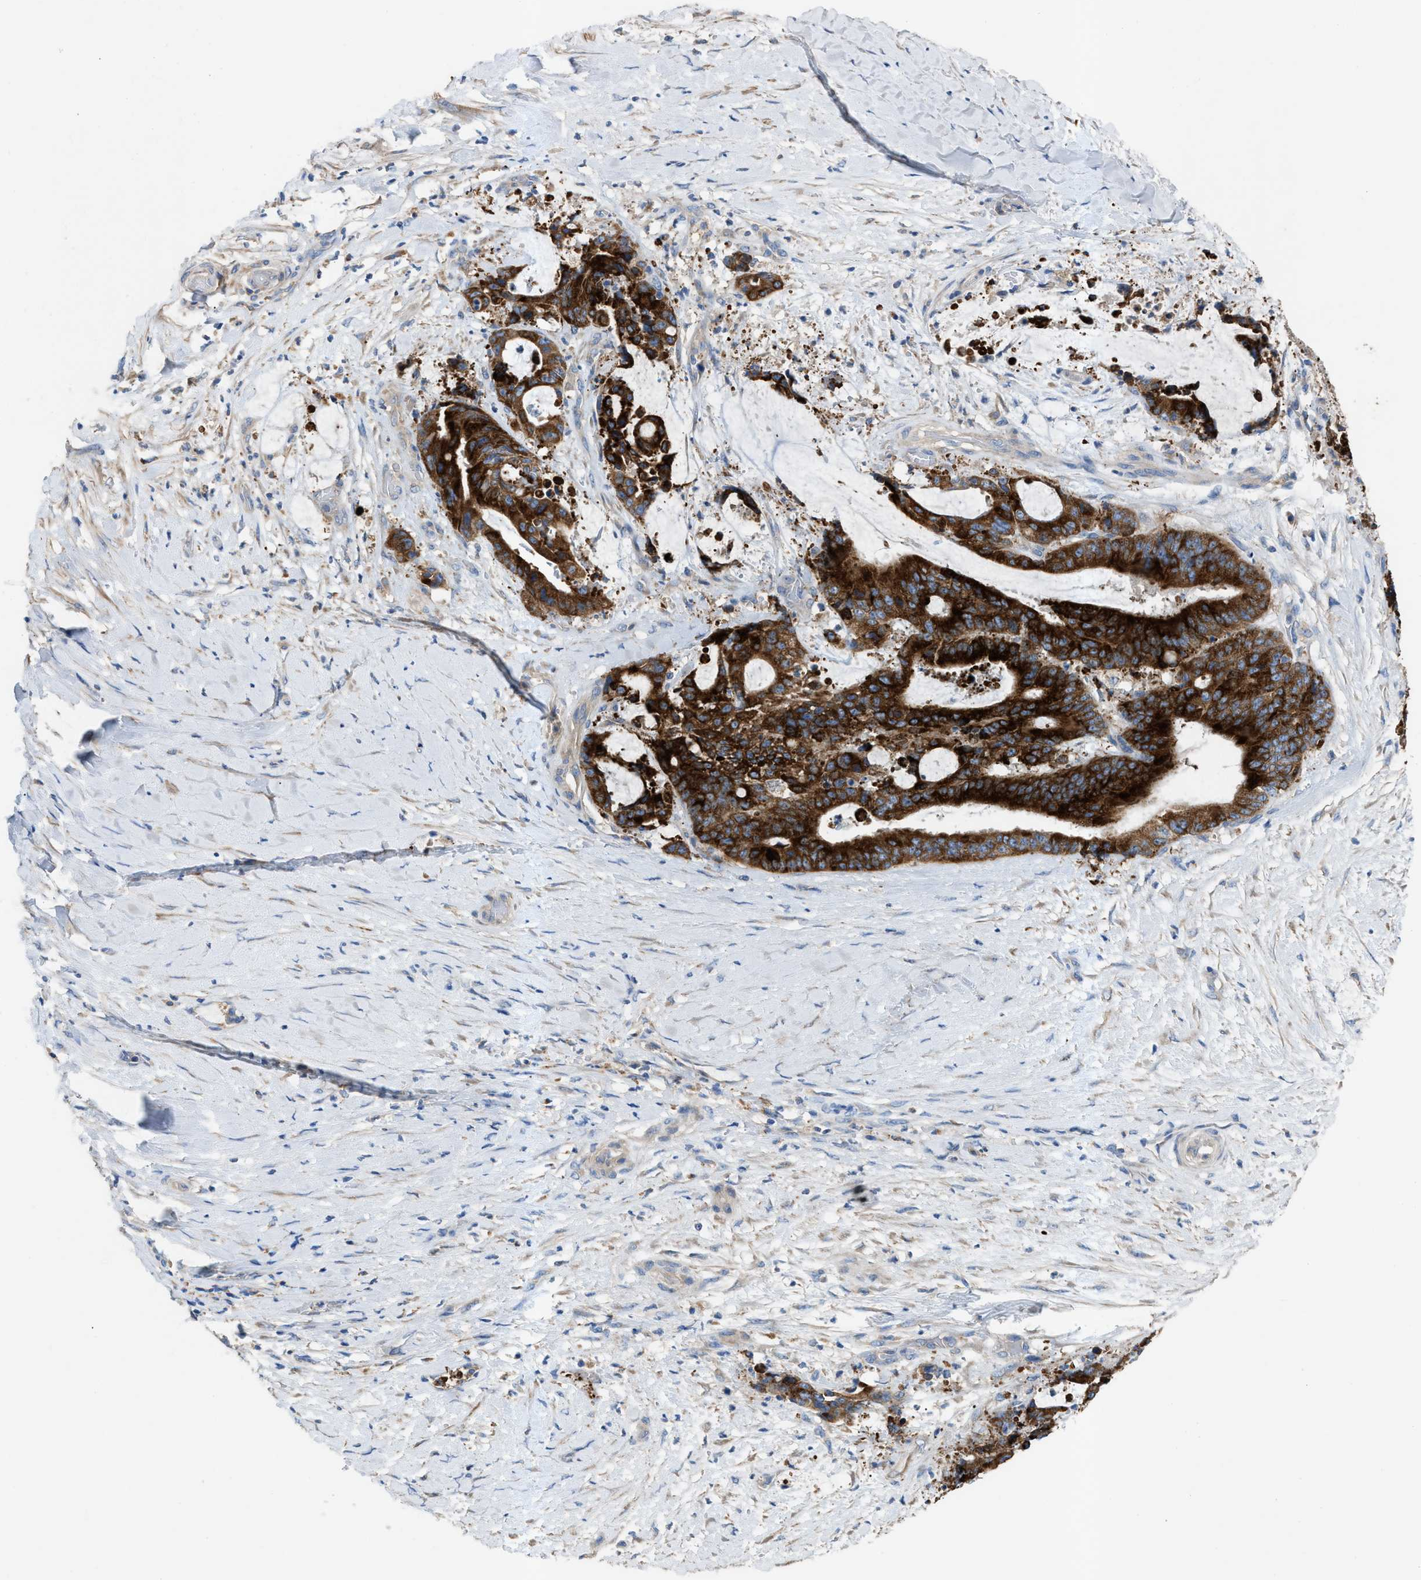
{"staining": {"intensity": "strong", "quantity": ">75%", "location": "cytoplasmic/membranous"}, "tissue": "liver cancer", "cell_type": "Tumor cells", "image_type": "cancer", "snomed": [{"axis": "morphology", "description": "Normal tissue, NOS"}, {"axis": "morphology", "description": "Cholangiocarcinoma"}, {"axis": "topography", "description": "Liver"}, {"axis": "topography", "description": "Peripheral nerve tissue"}], "caption": "This is an image of IHC staining of liver cholangiocarcinoma, which shows strong staining in the cytoplasmic/membranous of tumor cells.", "gene": "AOAH", "patient": {"sex": "female", "age": 73}}